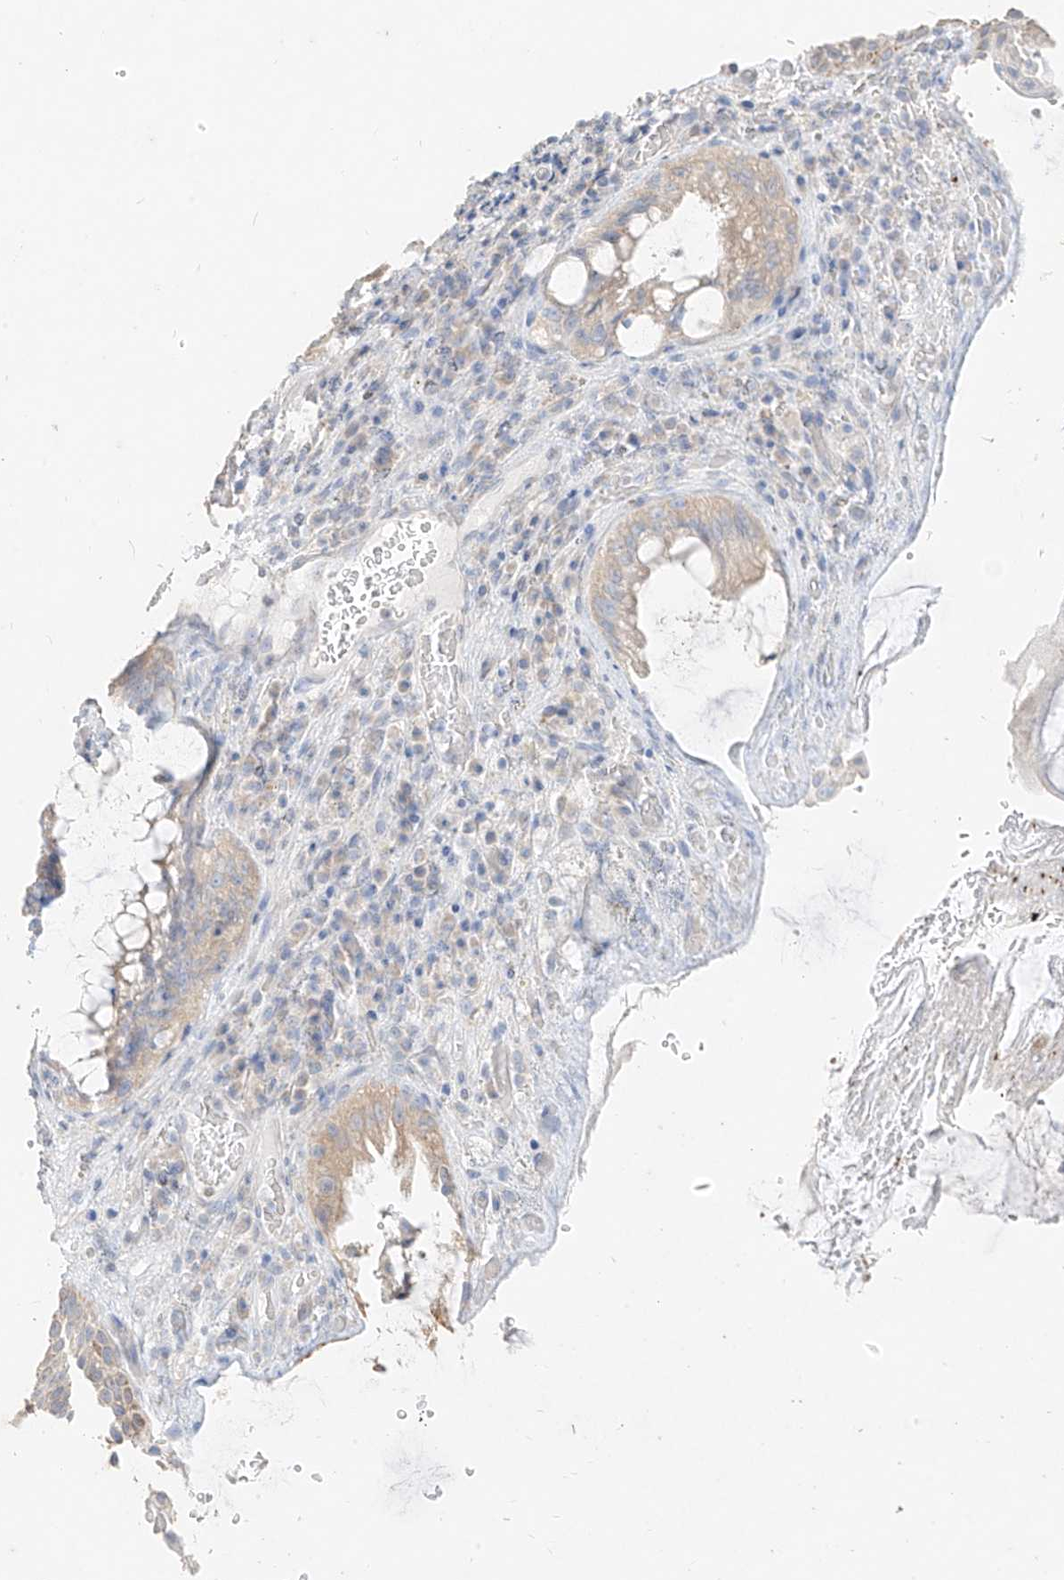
{"staining": {"intensity": "negative", "quantity": "none", "location": "none"}, "tissue": "melanoma", "cell_type": "Tumor cells", "image_type": "cancer", "snomed": [{"axis": "morphology", "description": "Malignant melanoma, NOS"}, {"axis": "topography", "description": "Rectum"}], "caption": "This photomicrograph is of malignant melanoma stained with immunohistochemistry to label a protein in brown with the nuclei are counter-stained blue. There is no expression in tumor cells.", "gene": "ZZEF1", "patient": {"sex": "female", "age": 81}}